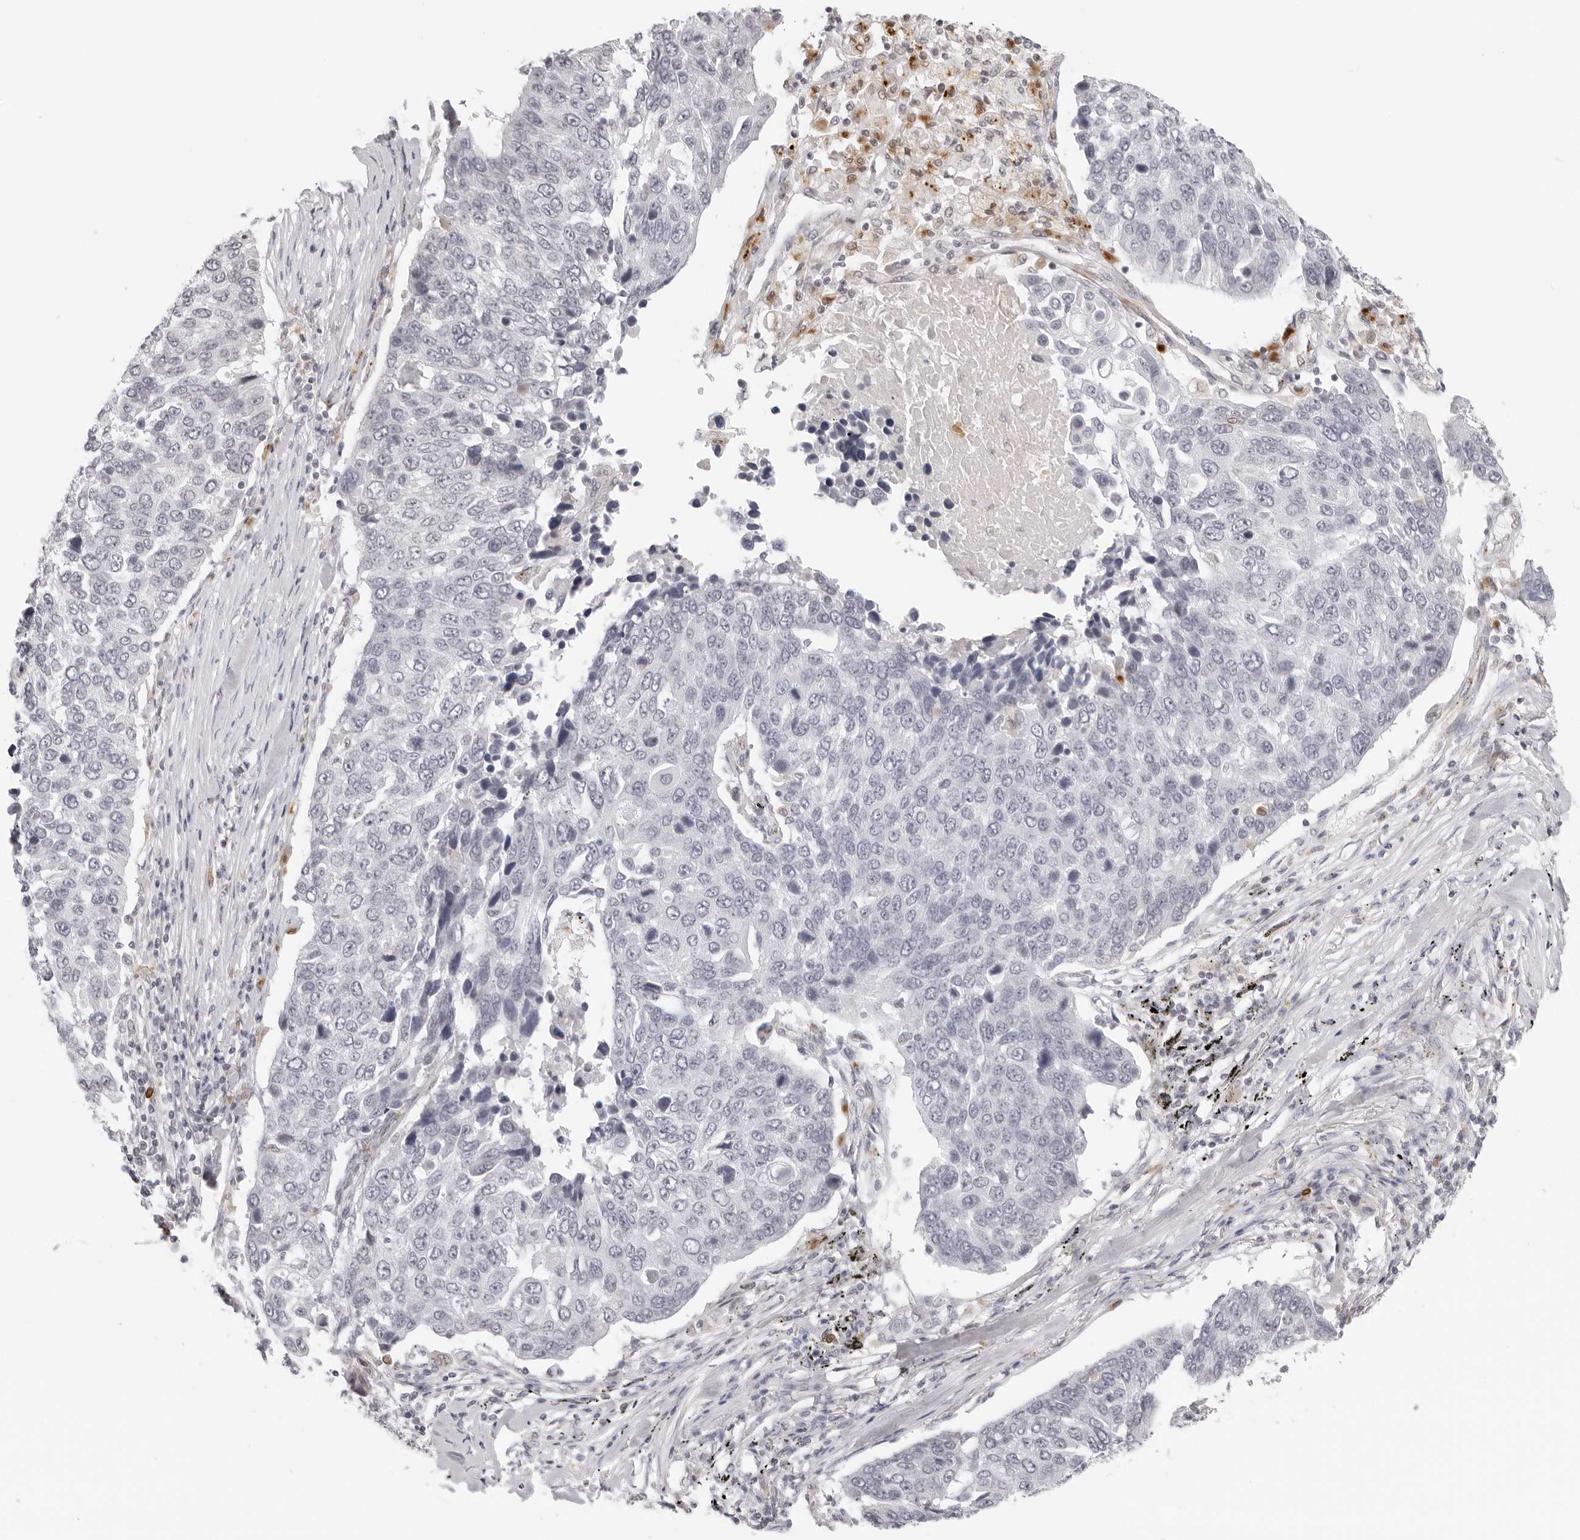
{"staining": {"intensity": "negative", "quantity": "none", "location": "none"}, "tissue": "lung cancer", "cell_type": "Tumor cells", "image_type": "cancer", "snomed": [{"axis": "morphology", "description": "Squamous cell carcinoma, NOS"}, {"axis": "topography", "description": "Lung"}], "caption": "Lung cancer stained for a protein using immunohistochemistry (IHC) exhibits no staining tumor cells.", "gene": "STRADB", "patient": {"sex": "male", "age": 66}}